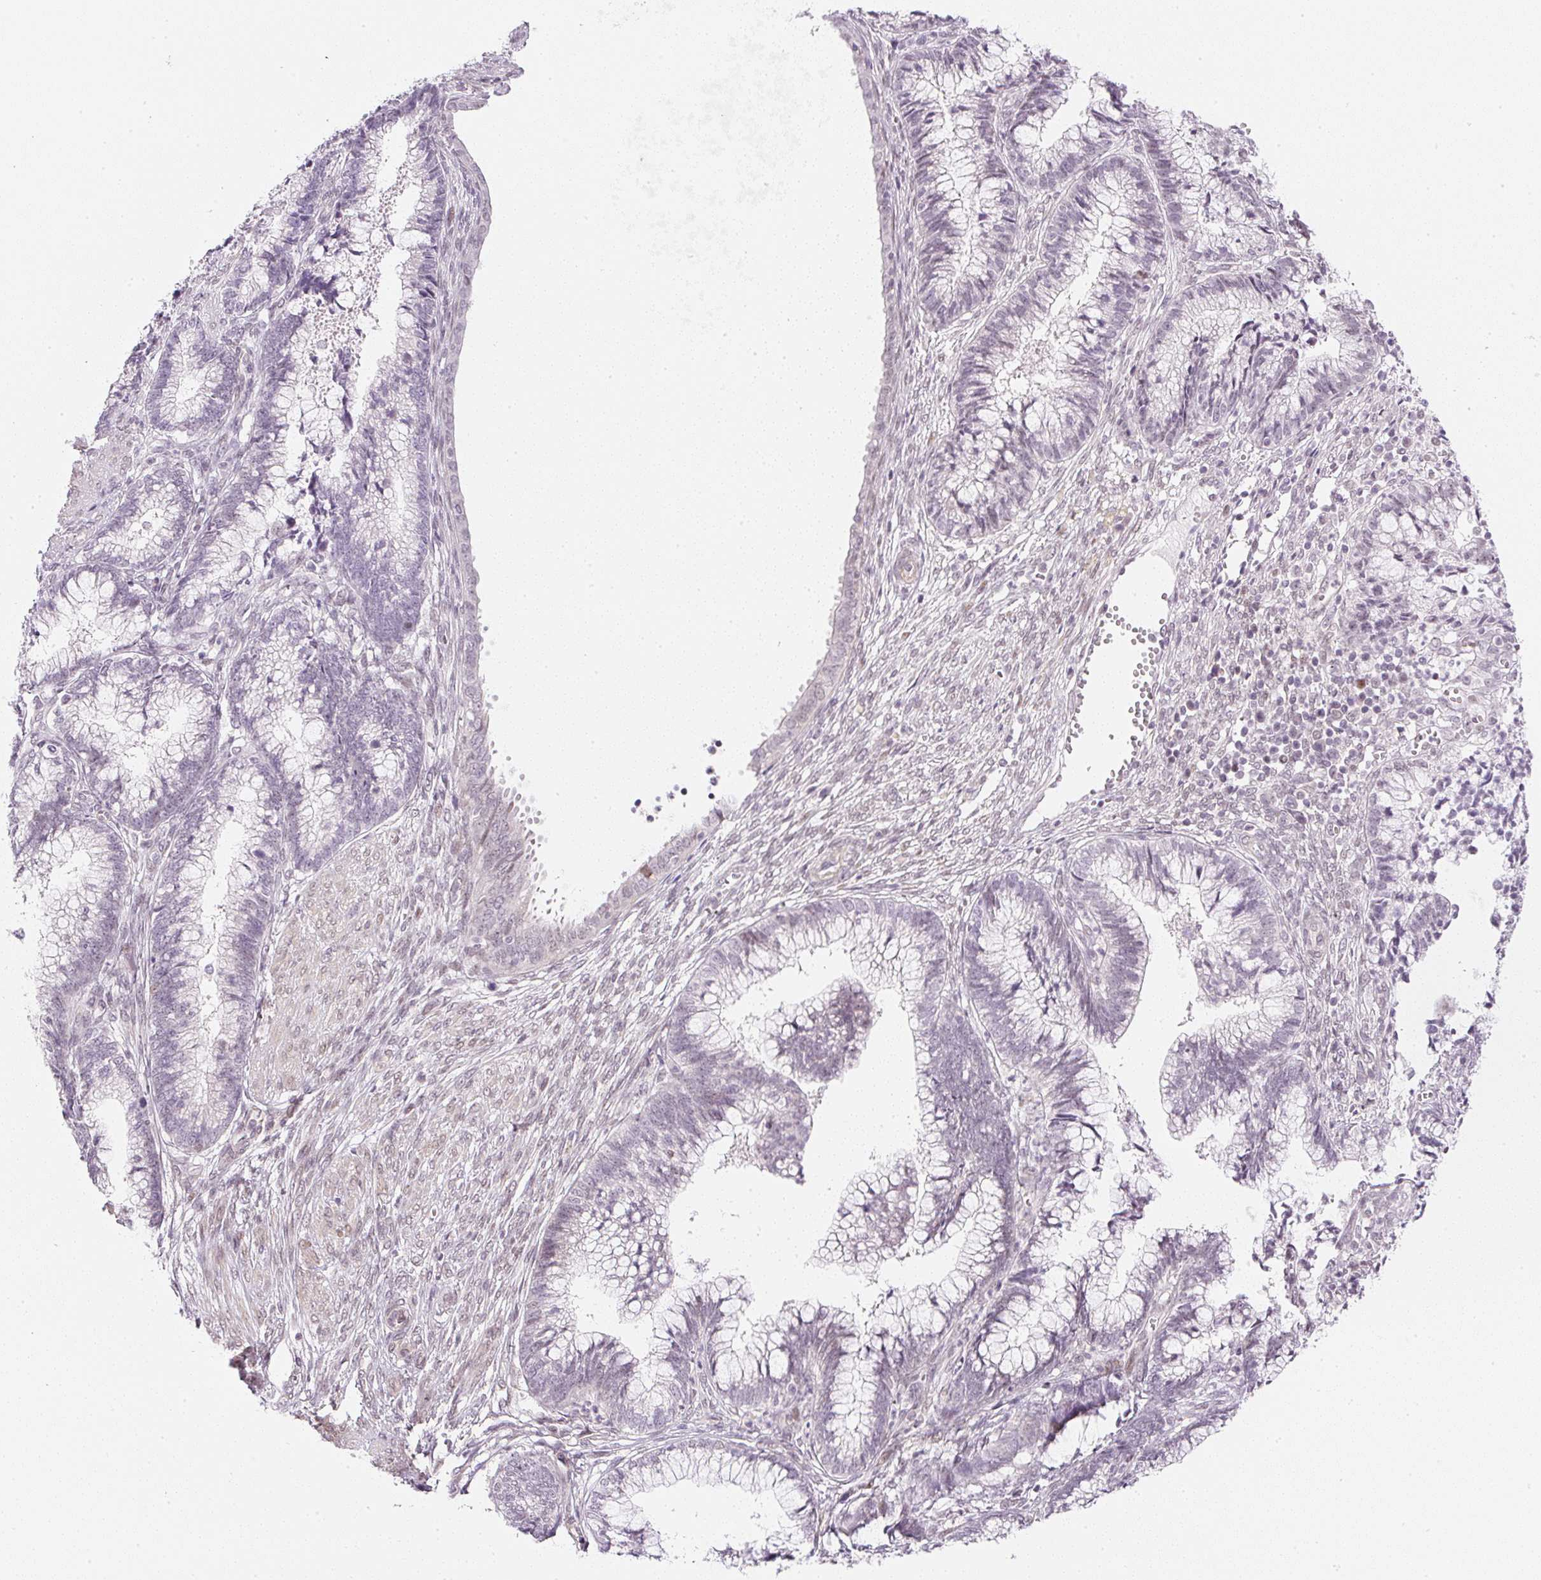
{"staining": {"intensity": "negative", "quantity": "none", "location": "none"}, "tissue": "cervical cancer", "cell_type": "Tumor cells", "image_type": "cancer", "snomed": [{"axis": "morphology", "description": "Adenocarcinoma, NOS"}, {"axis": "topography", "description": "Cervix"}], "caption": "Immunohistochemical staining of human cervical cancer exhibits no significant staining in tumor cells.", "gene": "DPPA4", "patient": {"sex": "female", "age": 44}}